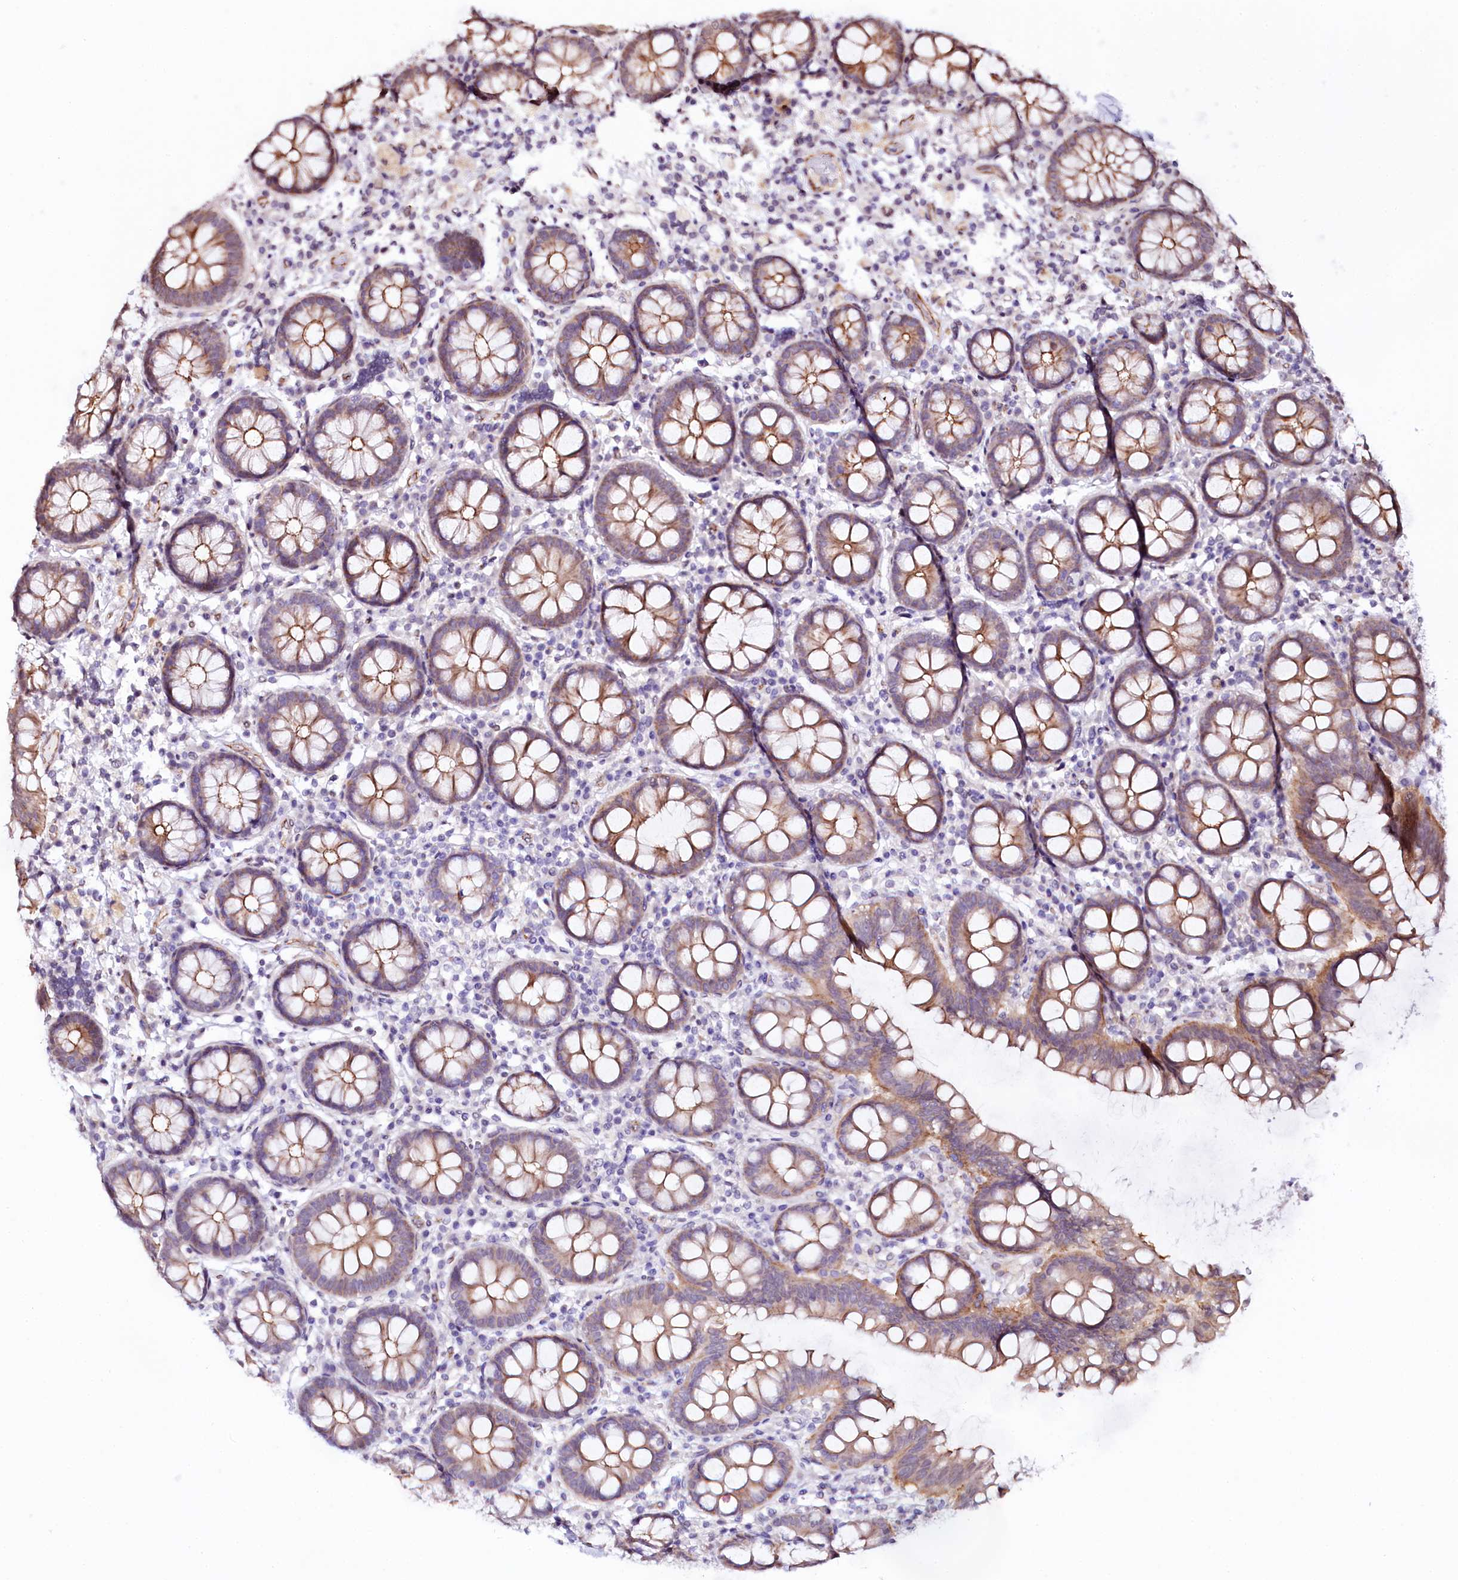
{"staining": {"intensity": "moderate", "quantity": ">75%", "location": "cytoplasmic/membranous"}, "tissue": "colon", "cell_type": "Endothelial cells", "image_type": "normal", "snomed": [{"axis": "morphology", "description": "Normal tissue, NOS"}, {"axis": "topography", "description": "Colon"}], "caption": "A brown stain highlights moderate cytoplasmic/membranous expression of a protein in endothelial cells of benign colon. (Stains: DAB (3,3'-diaminobenzidine) in brown, nuclei in blue, Microscopy: brightfield microscopy at high magnification).", "gene": "ST7", "patient": {"sex": "female", "age": 79}}